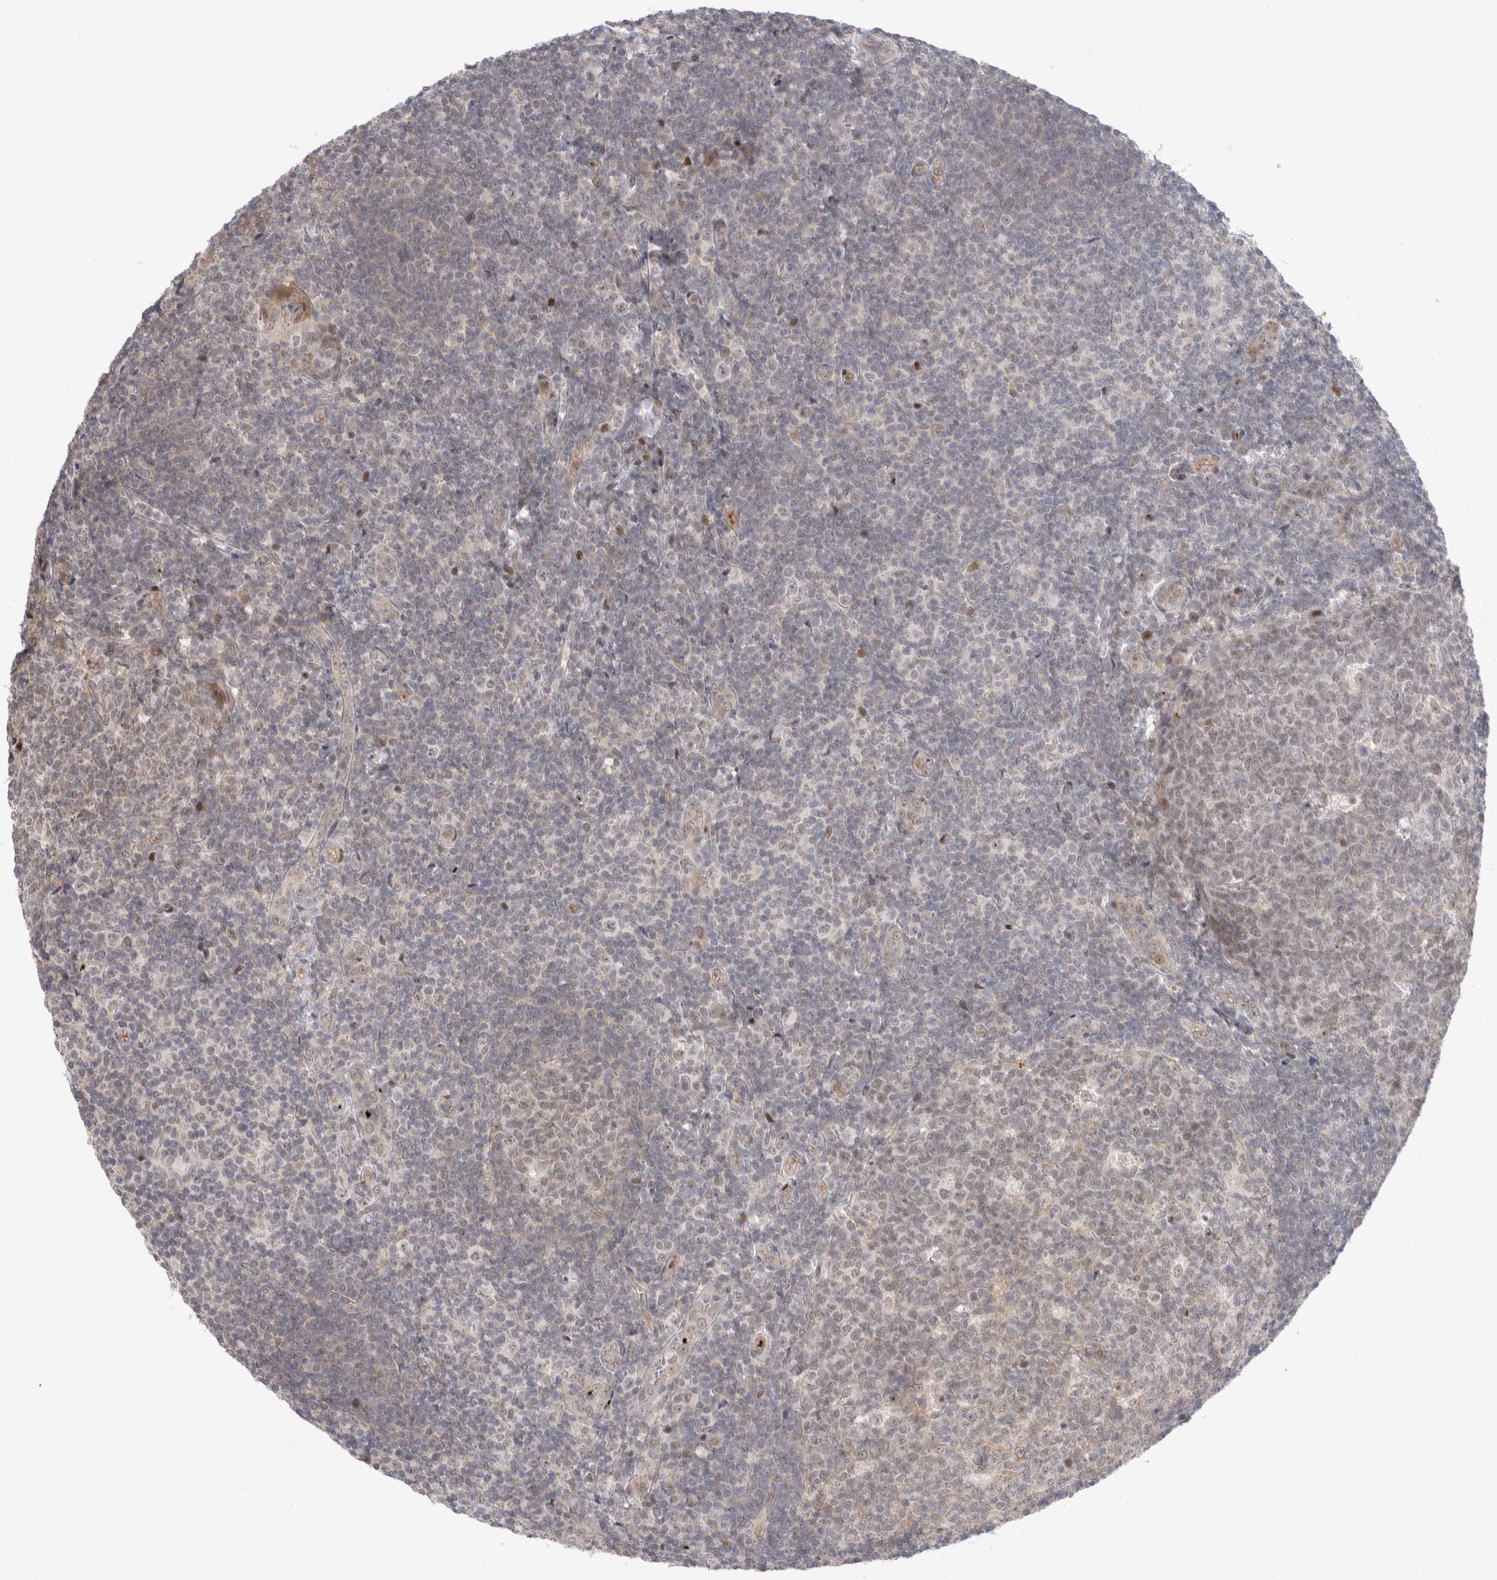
{"staining": {"intensity": "weak", "quantity": "<25%", "location": "nuclear"}, "tissue": "tonsil", "cell_type": "Germinal center cells", "image_type": "normal", "snomed": [{"axis": "morphology", "description": "Normal tissue, NOS"}, {"axis": "topography", "description": "Tonsil"}], "caption": "Immunohistochemical staining of unremarkable human tonsil reveals no significant expression in germinal center cells.", "gene": "VPS28", "patient": {"sex": "male", "age": 37}}